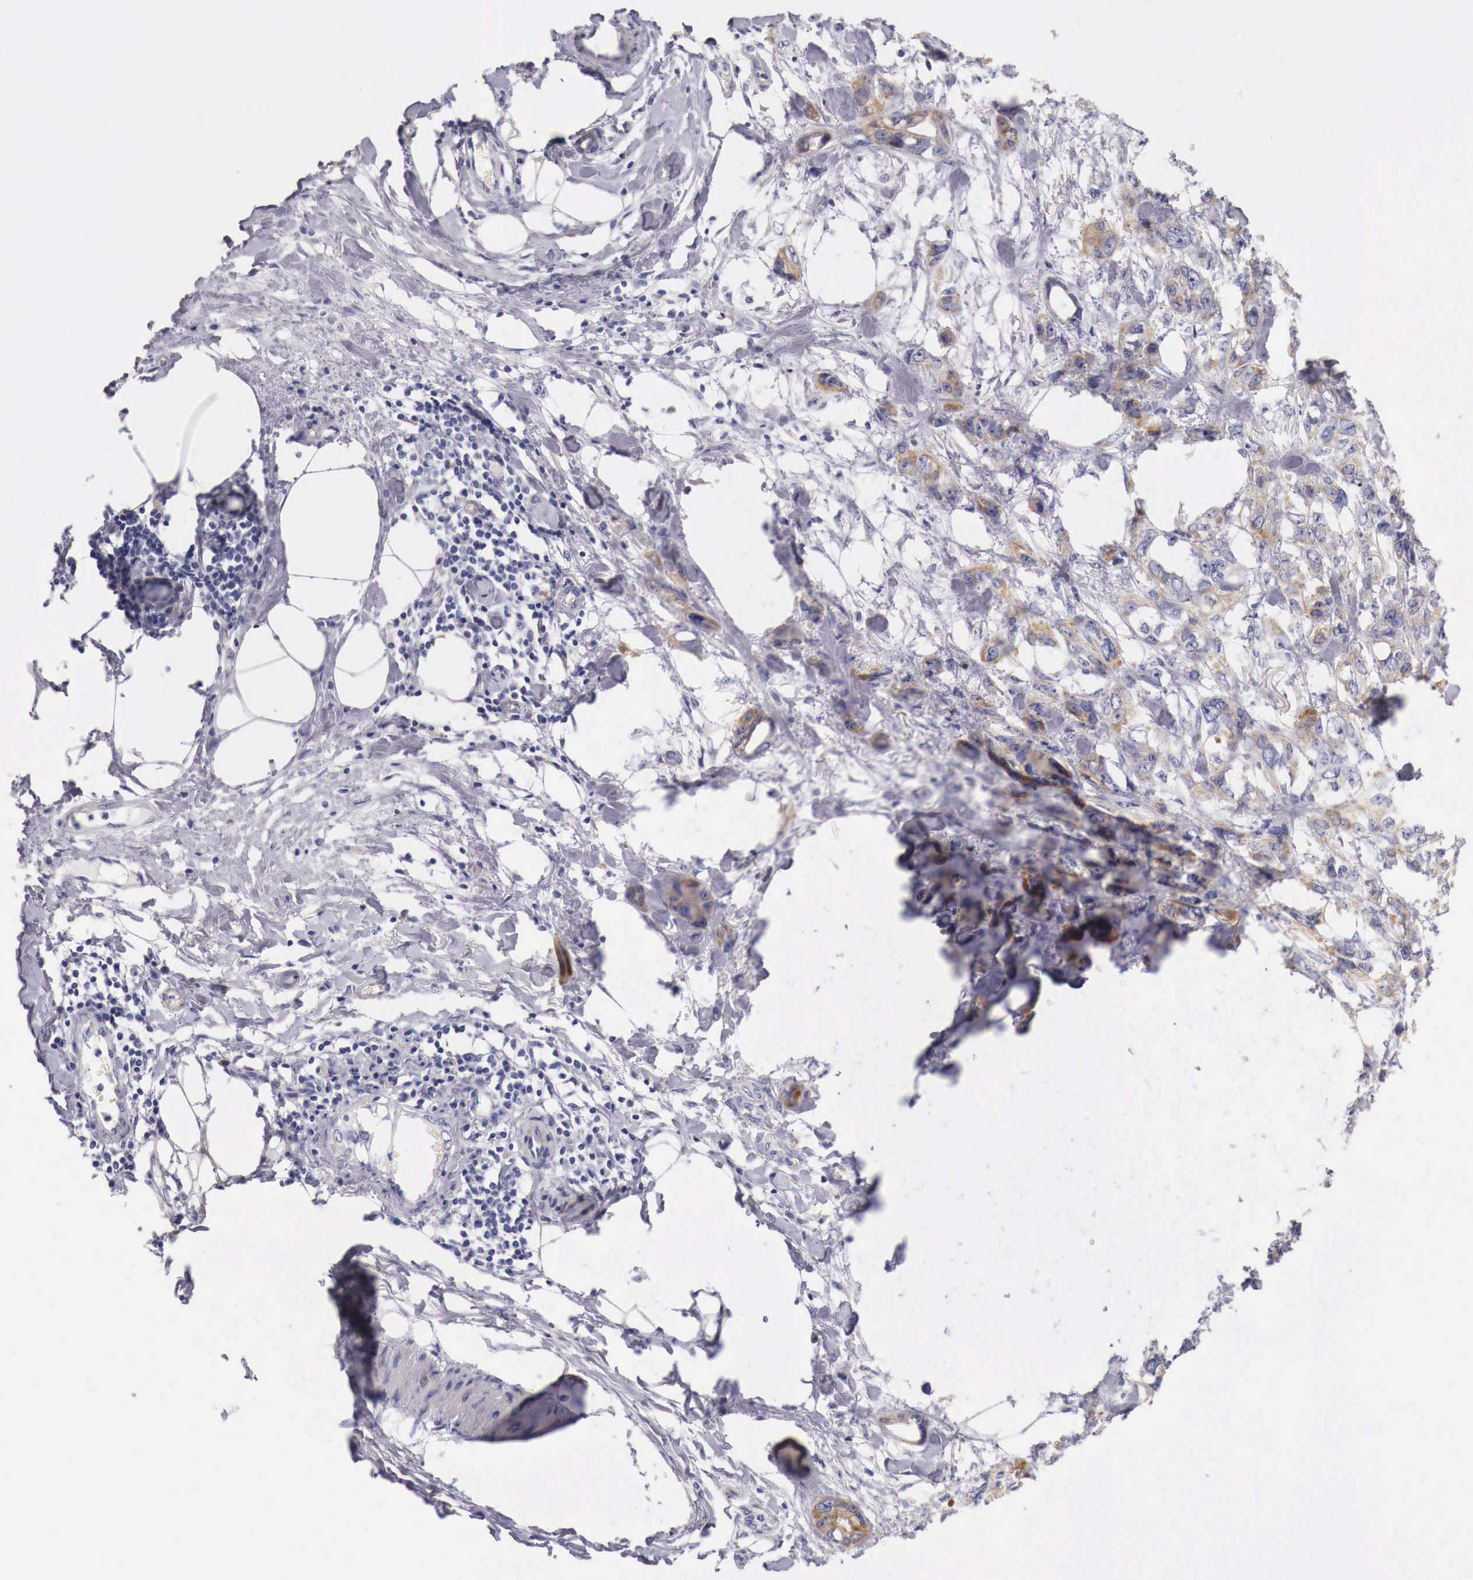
{"staining": {"intensity": "weak", "quantity": ">75%", "location": "cytoplasmic/membranous"}, "tissue": "stomach cancer", "cell_type": "Tumor cells", "image_type": "cancer", "snomed": [{"axis": "morphology", "description": "Adenocarcinoma, NOS"}, {"axis": "topography", "description": "Stomach, upper"}], "caption": "The micrograph reveals immunohistochemical staining of stomach adenocarcinoma. There is weak cytoplasmic/membranous staining is seen in approximately >75% of tumor cells.", "gene": "NREP", "patient": {"sex": "male", "age": 47}}